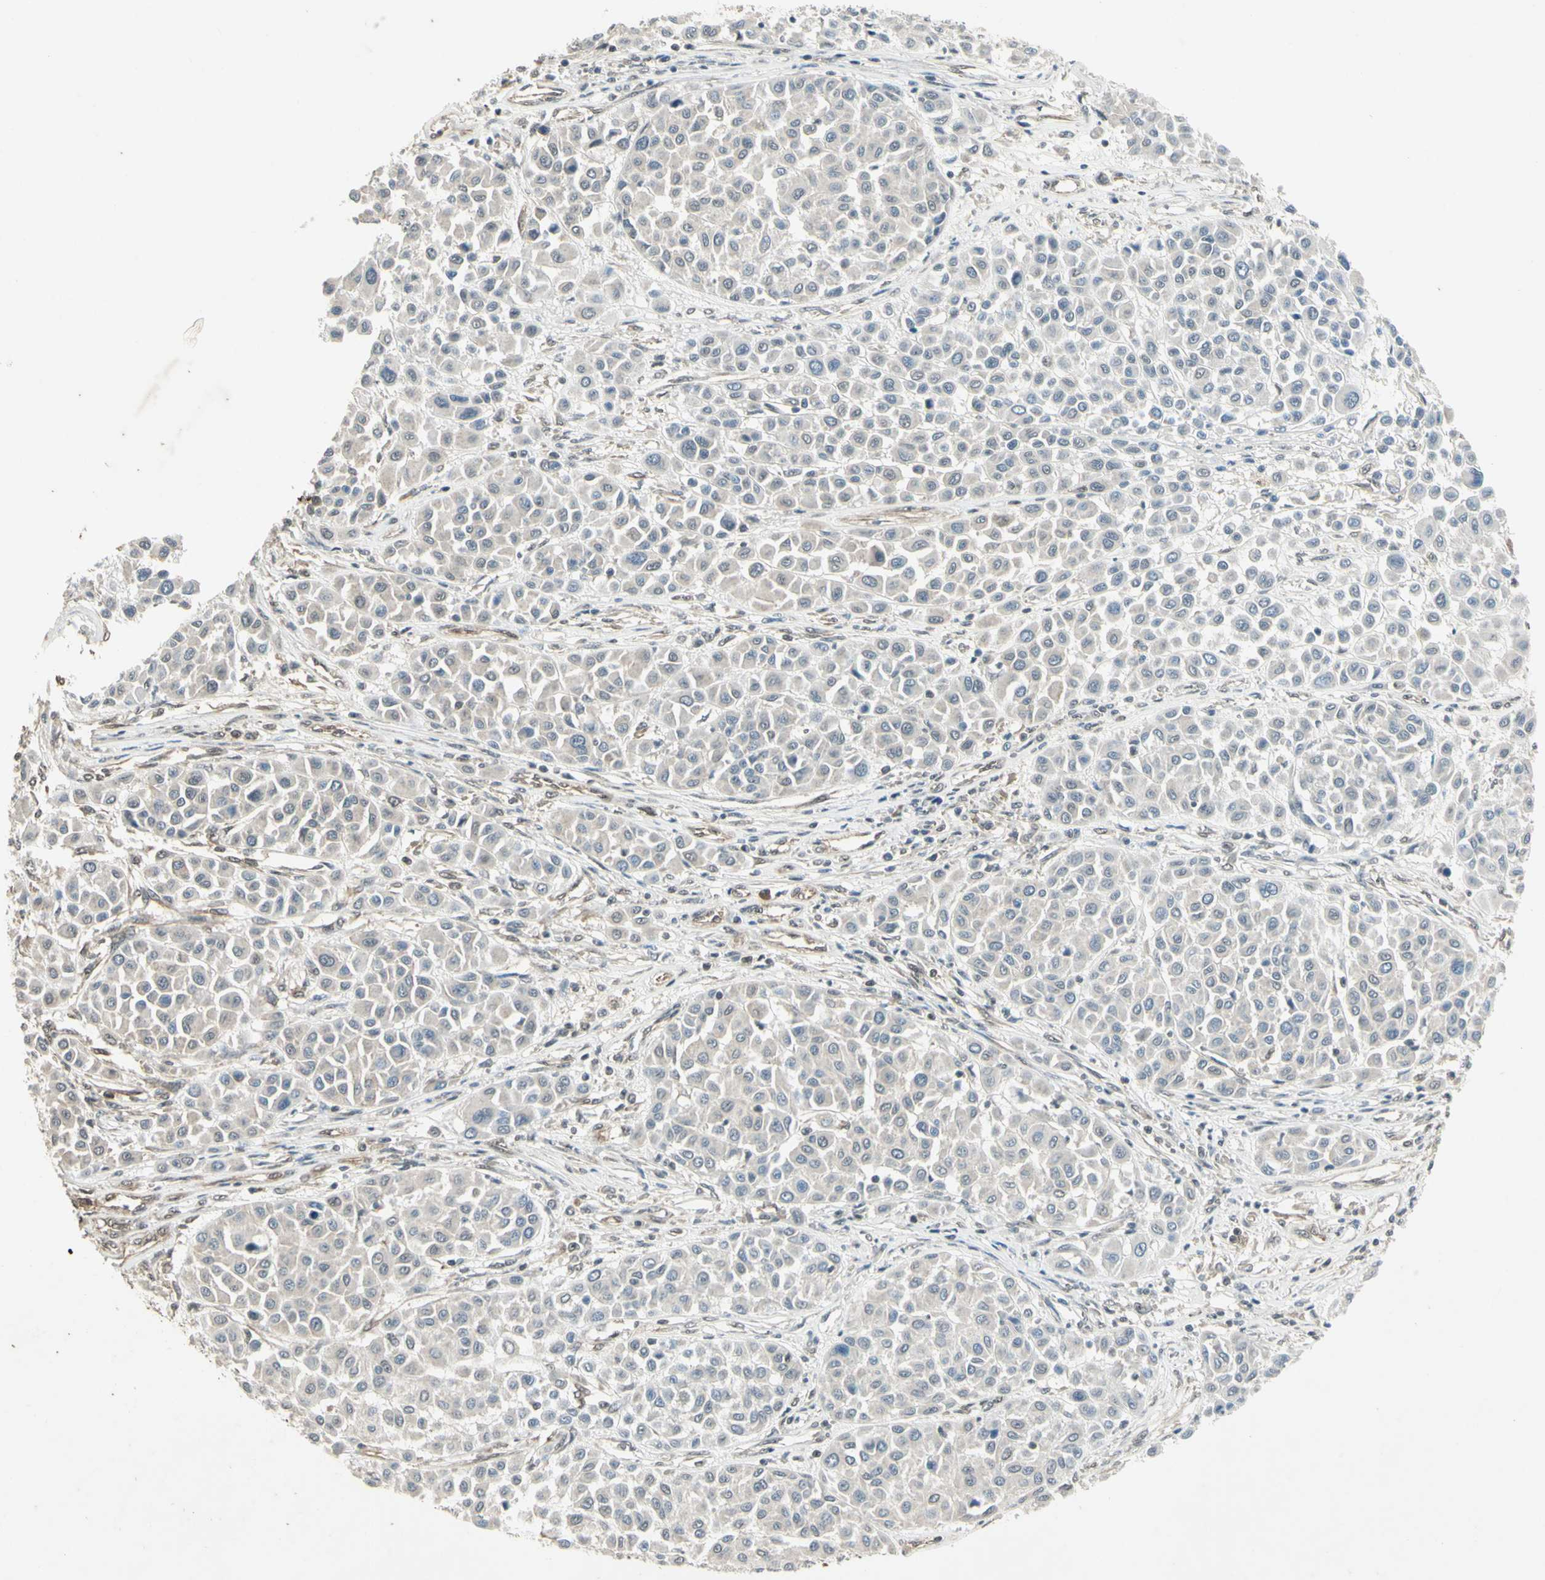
{"staining": {"intensity": "negative", "quantity": "none", "location": "none"}, "tissue": "melanoma", "cell_type": "Tumor cells", "image_type": "cancer", "snomed": [{"axis": "morphology", "description": "Malignant melanoma, Metastatic site"}, {"axis": "topography", "description": "Soft tissue"}], "caption": "Histopathology image shows no significant protein positivity in tumor cells of malignant melanoma (metastatic site).", "gene": "PSMD5", "patient": {"sex": "male", "age": 41}}